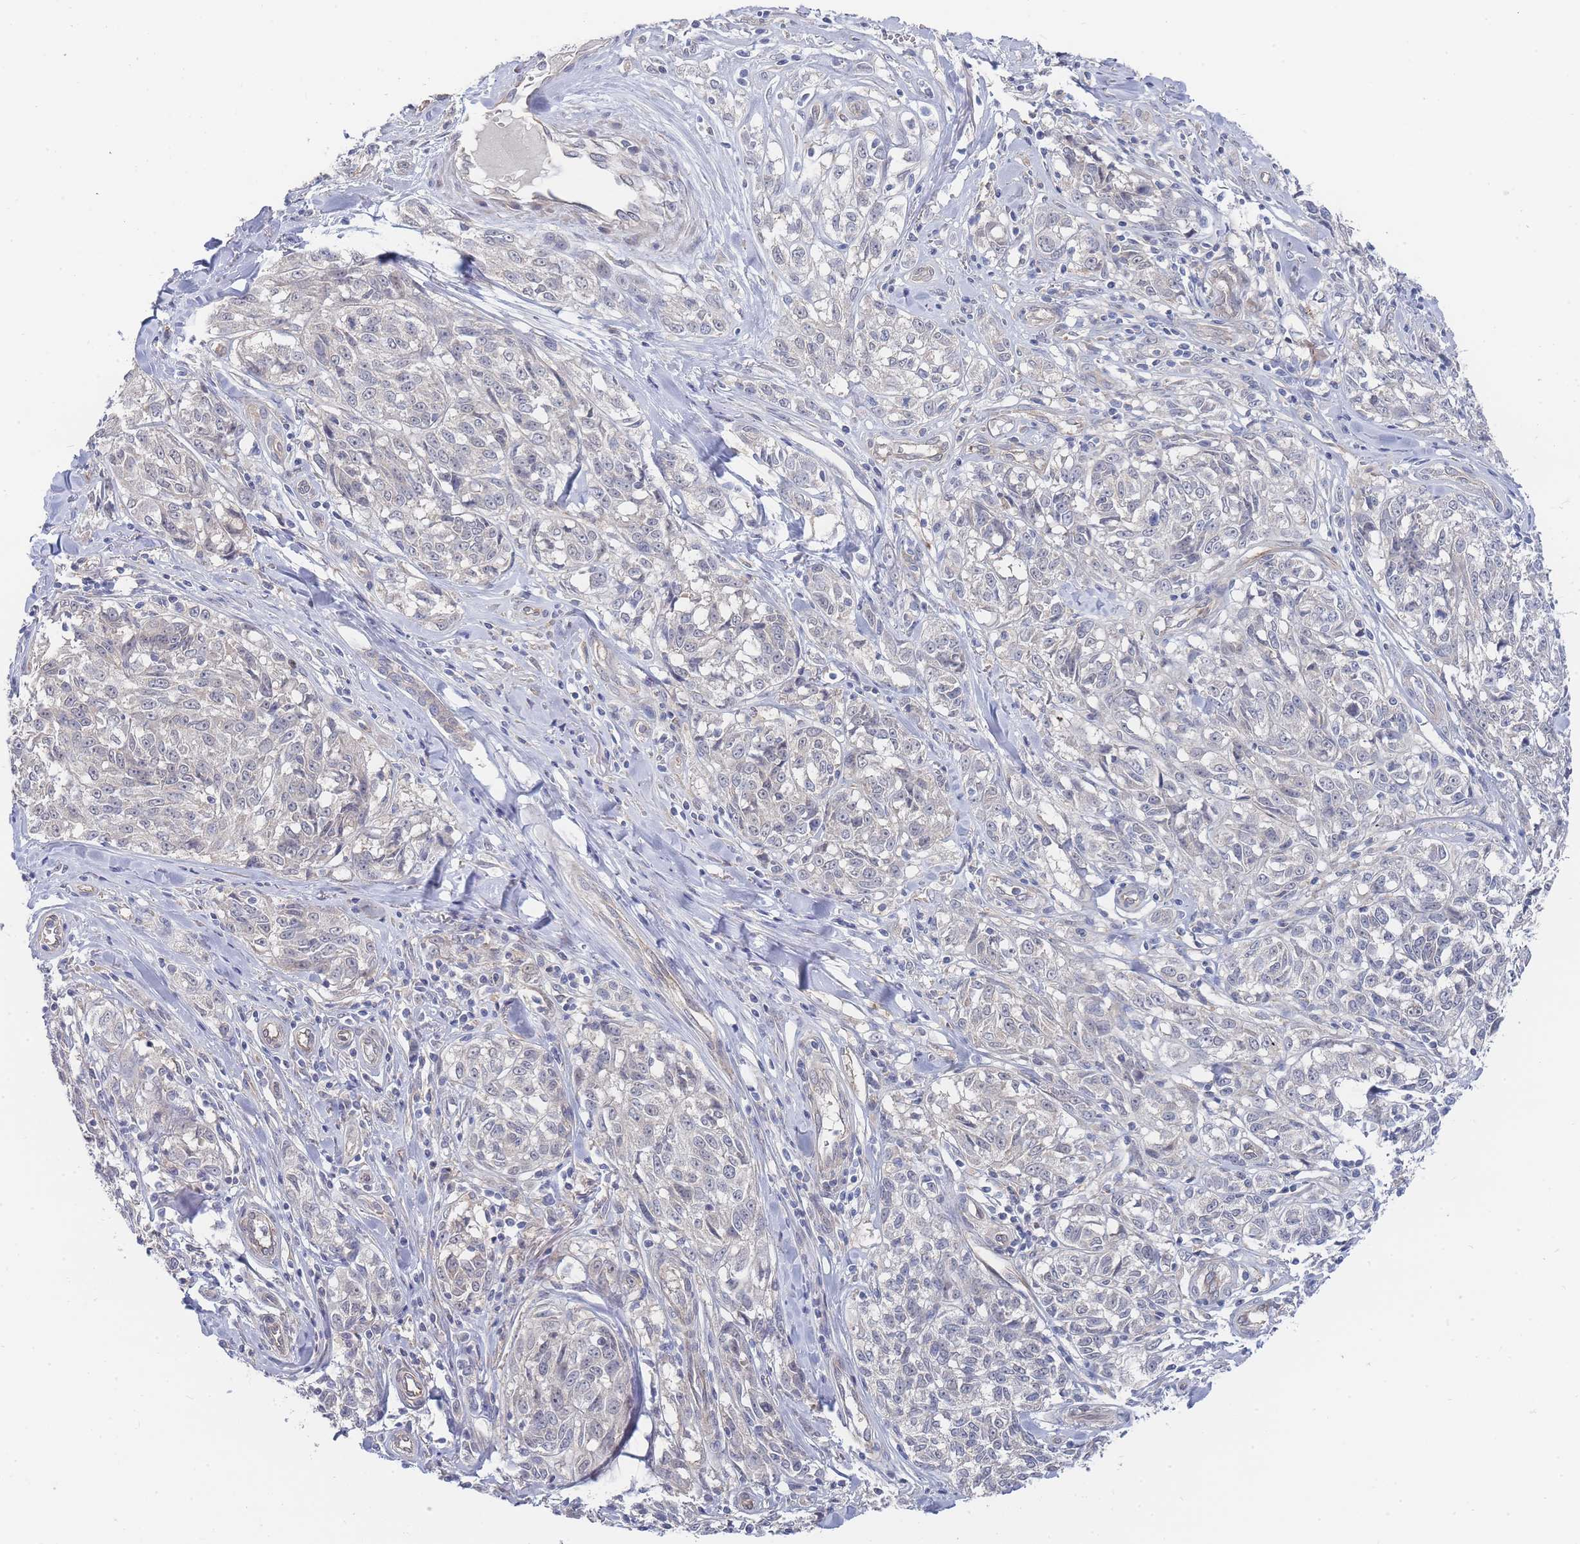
{"staining": {"intensity": "negative", "quantity": "none", "location": "none"}, "tissue": "melanoma", "cell_type": "Tumor cells", "image_type": "cancer", "snomed": [{"axis": "morphology", "description": "Normal tissue, NOS"}, {"axis": "morphology", "description": "Malignant melanoma, NOS"}, {"axis": "topography", "description": "Skin"}], "caption": "Immunohistochemistry histopathology image of neoplastic tissue: malignant melanoma stained with DAB (3,3'-diaminobenzidine) exhibits no significant protein positivity in tumor cells.", "gene": "NUB1", "patient": {"sex": "female", "age": 64}}